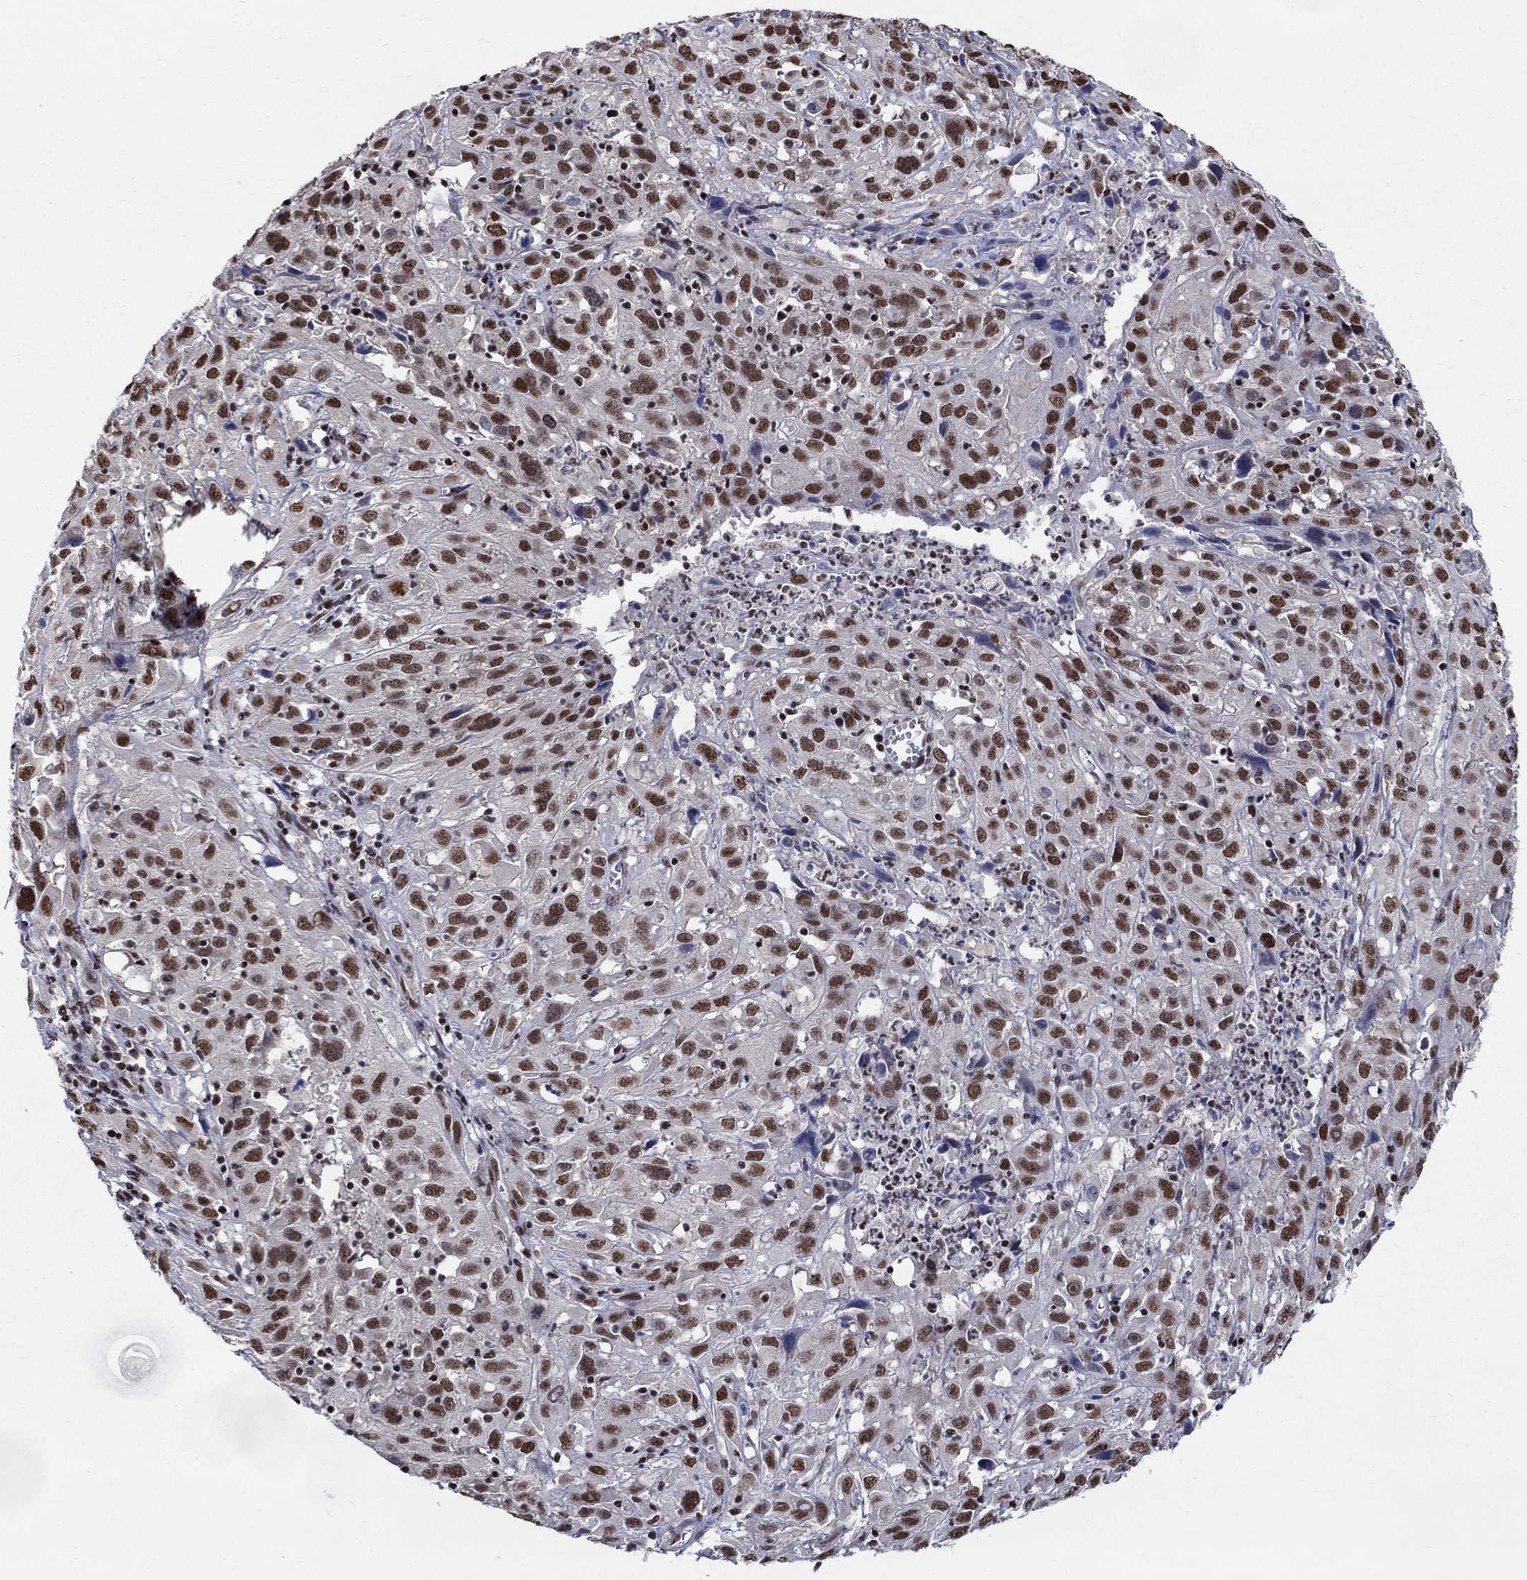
{"staining": {"intensity": "strong", "quantity": ">75%", "location": "nuclear"}, "tissue": "cervical cancer", "cell_type": "Tumor cells", "image_type": "cancer", "snomed": [{"axis": "morphology", "description": "Squamous cell carcinoma, NOS"}, {"axis": "topography", "description": "Cervix"}], "caption": "There is high levels of strong nuclear expression in tumor cells of cervical squamous cell carcinoma, as demonstrated by immunohistochemical staining (brown color).", "gene": "FBXO16", "patient": {"sex": "female", "age": 32}}